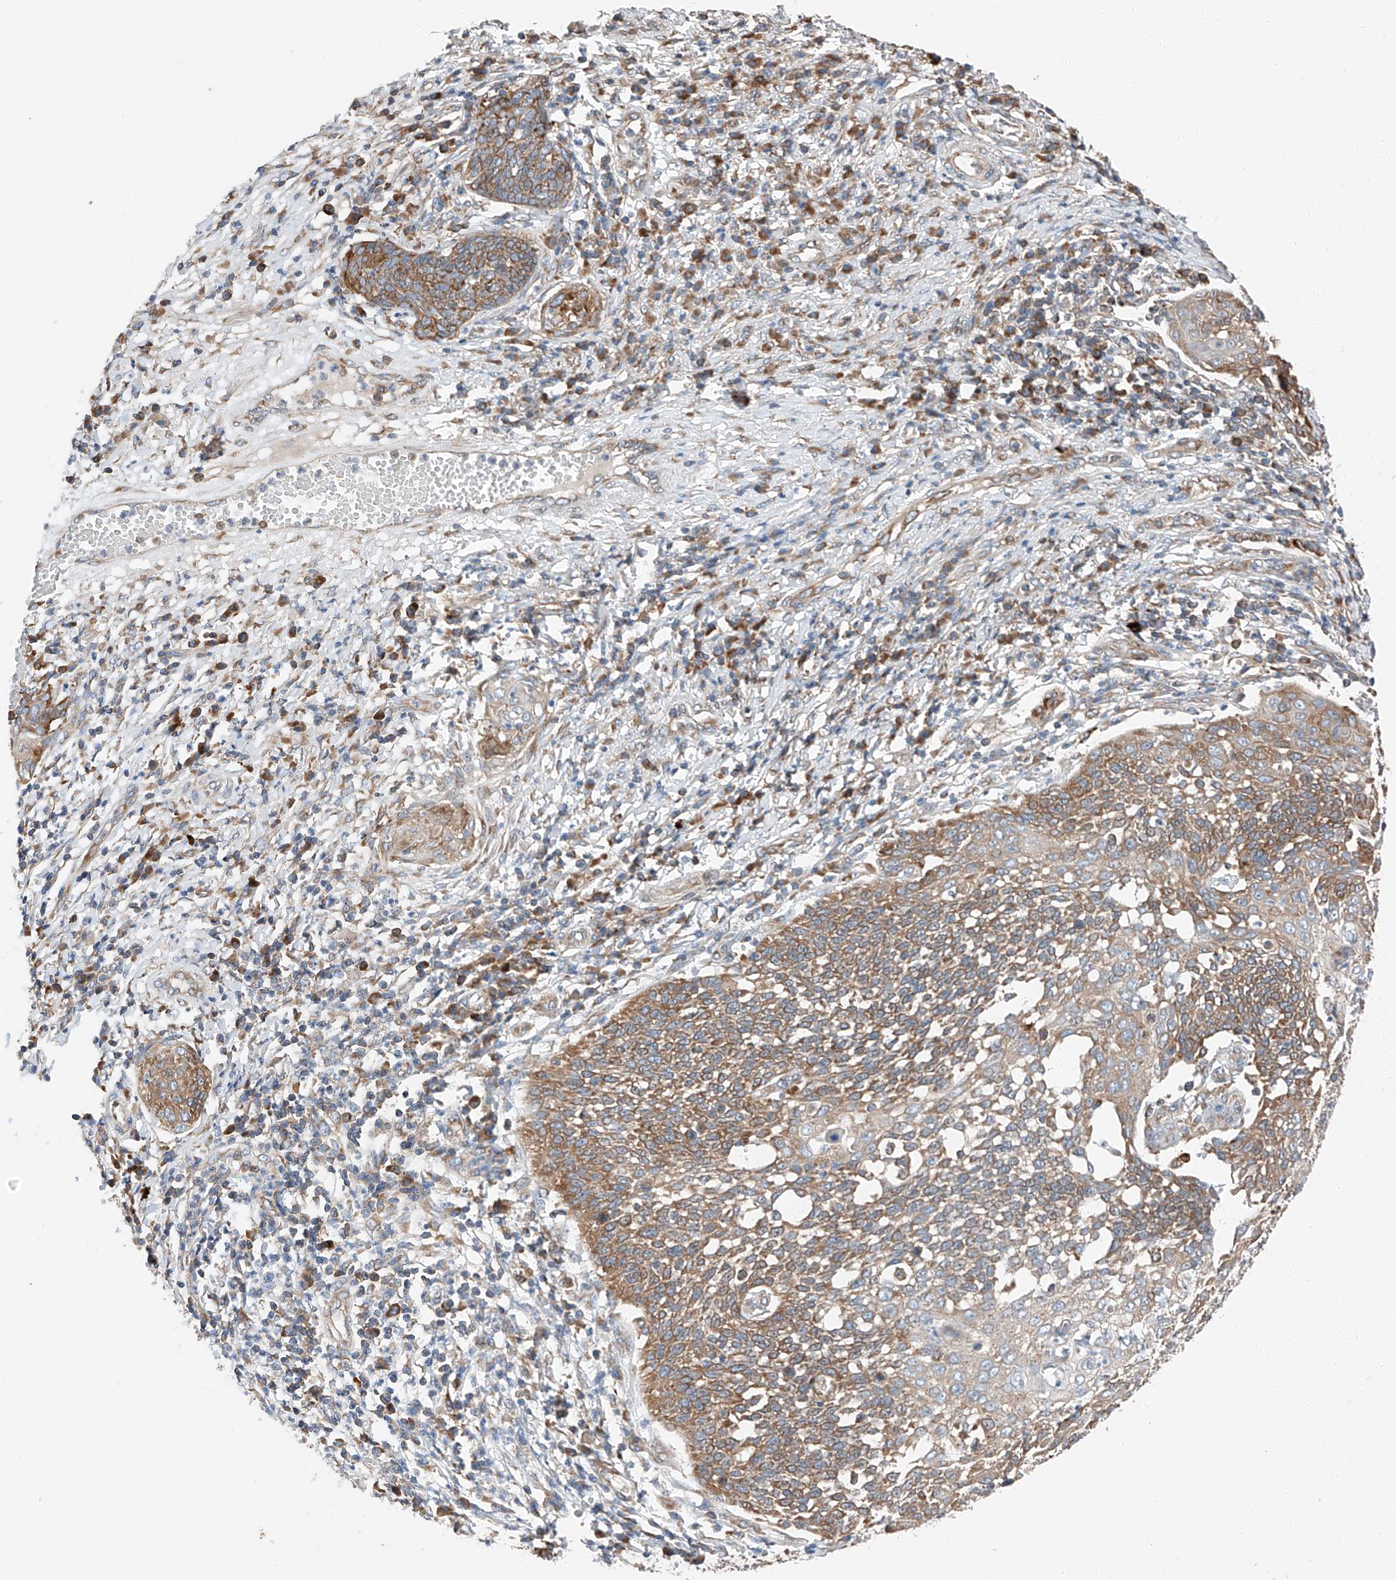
{"staining": {"intensity": "moderate", "quantity": "25%-75%", "location": "cytoplasmic/membranous"}, "tissue": "cervical cancer", "cell_type": "Tumor cells", "image_type": "cancer", "snomed": [{"axis": "morphology", "description": "Squamous cell carcinoma, NOS"}, {"axis": "topography", "description": "Cervix"}], "caption": "Cervical cancer tissue shows moderate cytoplasmic/membranous expression in about 25%-75% of tumor cells, visualized by immunohistochemistry. (Brightfield microscopy of DAB IHC at high magnification).", "gene": "ZC3H15", "patient": {"sex": "female", "age": 34}}